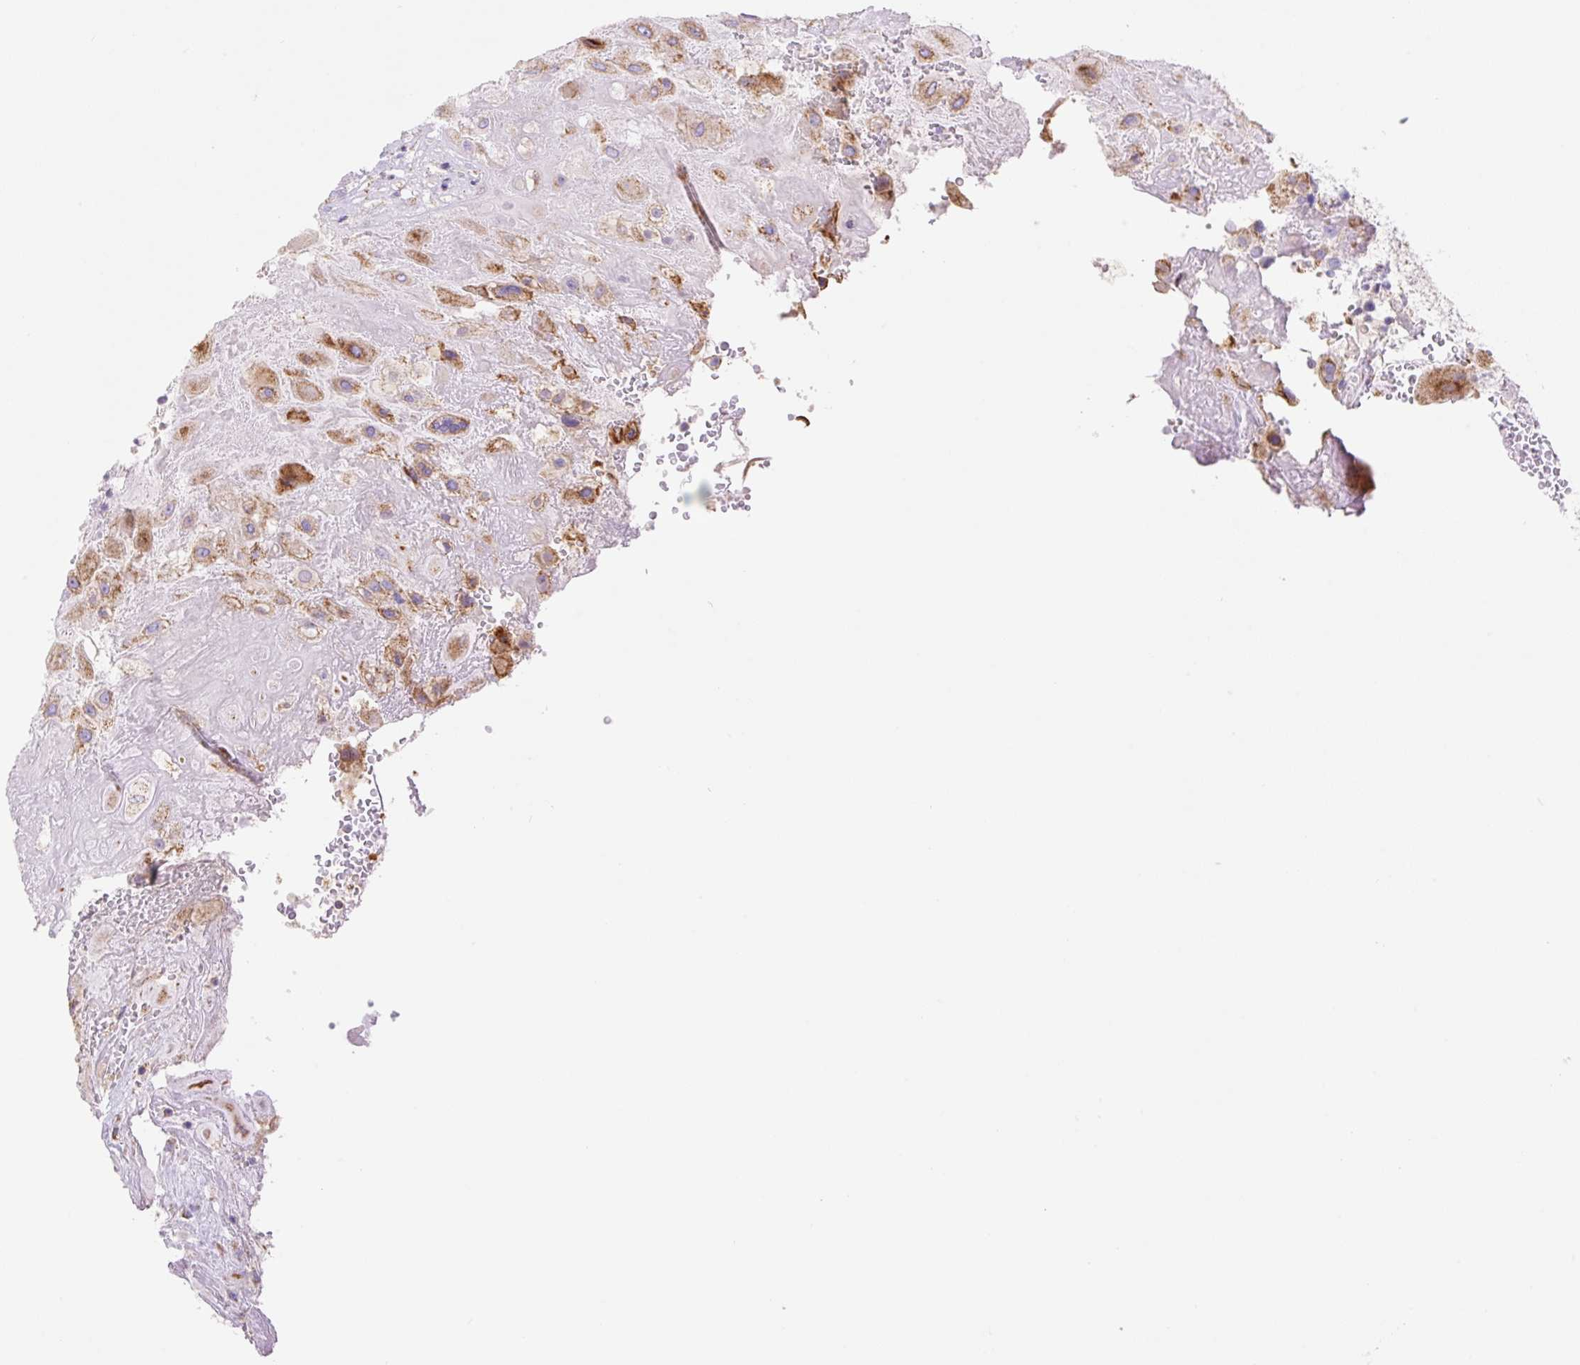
{"staining": {"intensity": "moderate", "quantity": ">75%", "location": "cytoplasmic/membranous"}, "tissue": "placenta", "cell_type": "Decidual cells", "image_type": "normal", "snomed": [{"axis": "morphology", "description": "Normal tissue, NOS"}, {"axis": "topography", "description": "Placenta"}], "caption": "Immunohistochemistry (DAB) staining of unremarkable placenta displays moderate cytoplasmic/membranous protein positivity in about >75% of decidual cells.", "gene": "ETNK2", "patient": {"sex": "female", "age": 32}}